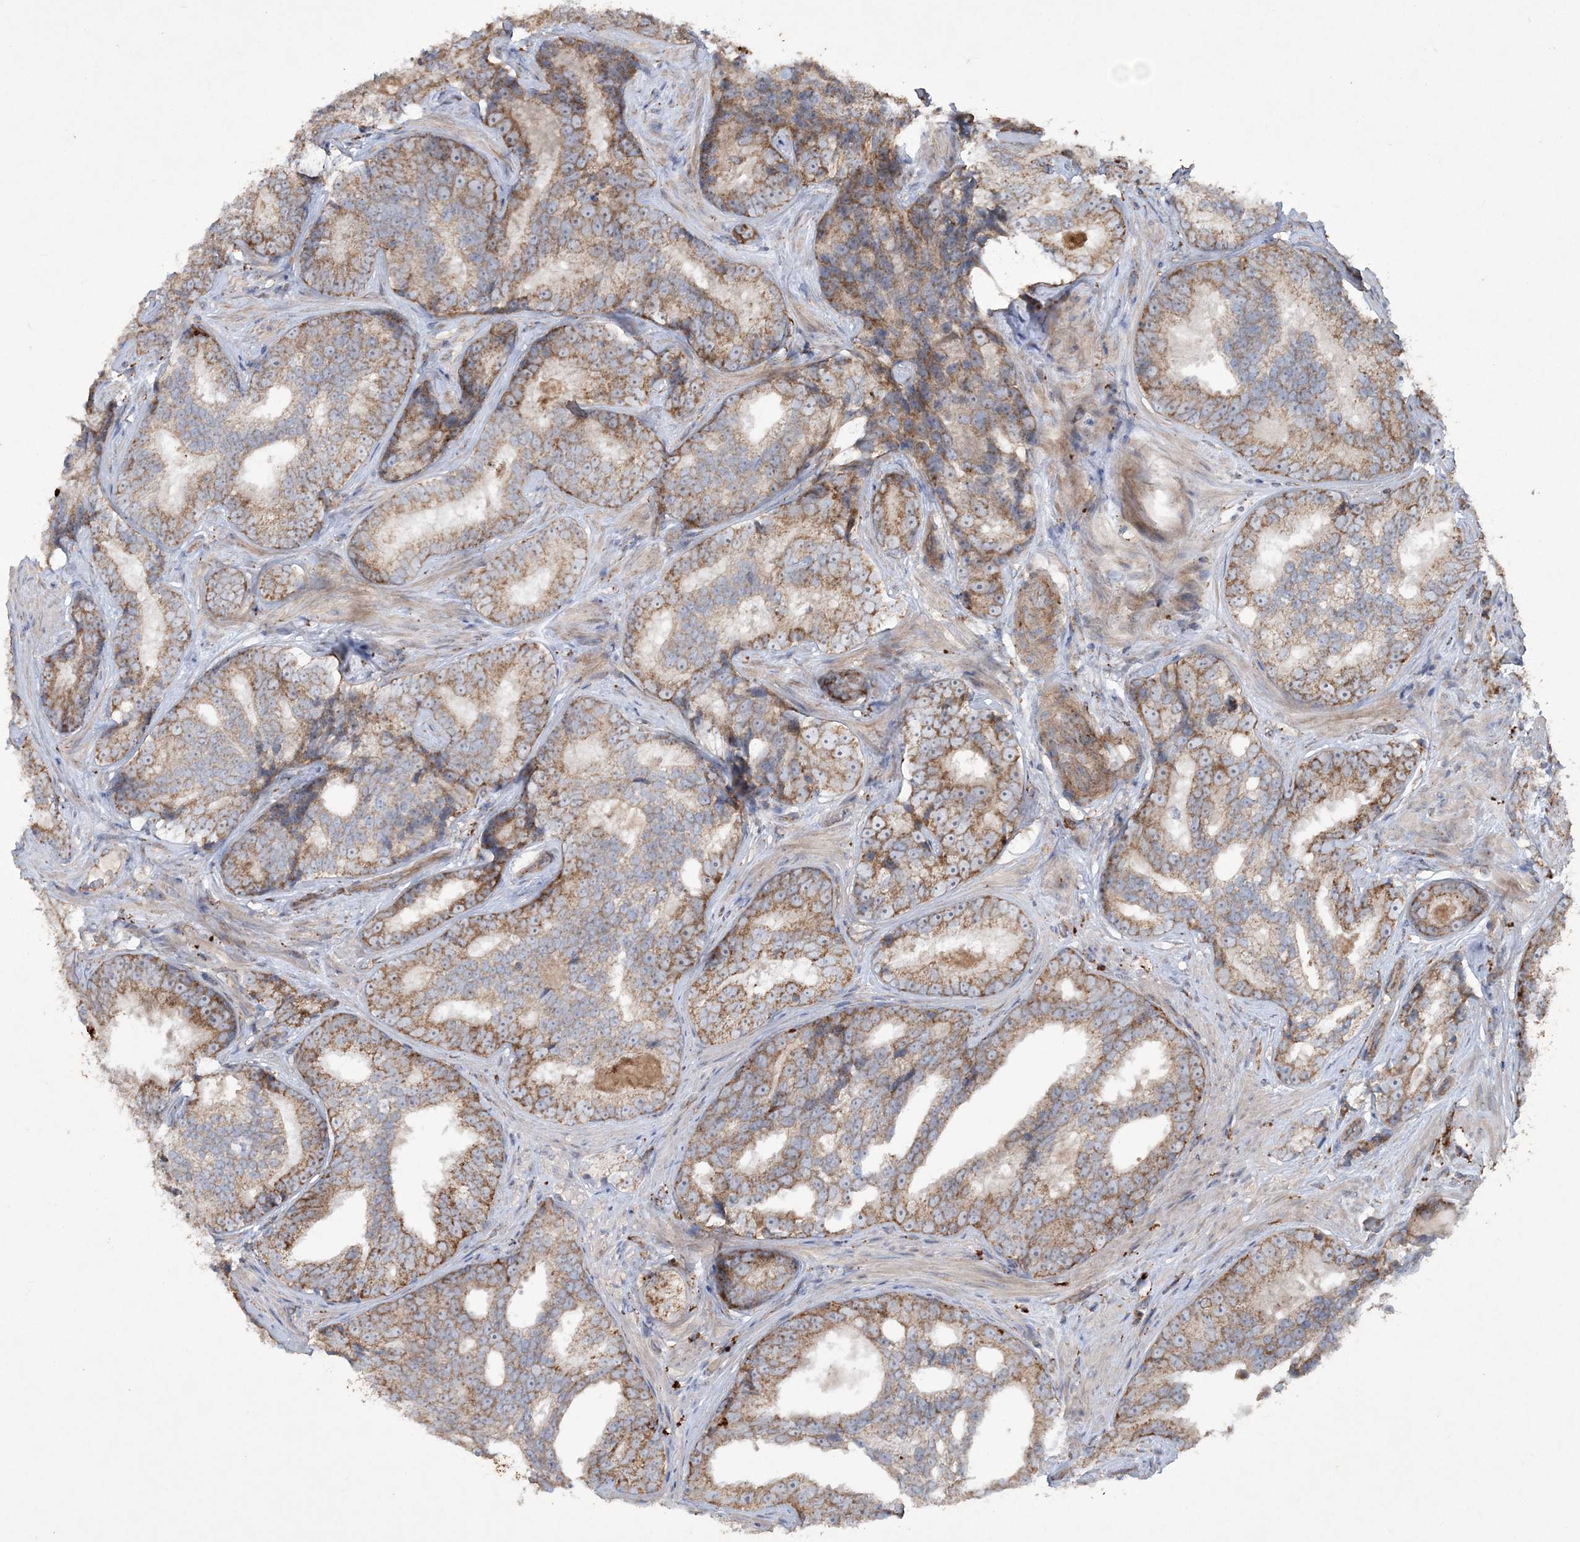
{"staining": {"intensity": "moderate", "quantity": ">75%", "location": "cytoplasmic/membranous"}, "tissue": "prostate cancer", "cell_type": "Tumor cells", "image_type": "cancer", "snomed": [{"axis": "morphology", "description": "Adenocarcinoma, High grade"}, {"axis": "topography", "description": "Prostate"}], "caption": "A medium amount of moderate cytoplasmic/membranous expression is appreciated in about >75% of tumor cells in prostate cancer tissue. Immunohistochemistry stains the protein in brown and the nuclei are stained blue.", "gene": "TTC7A", "patient": {"sex": "male", "age": 66}}